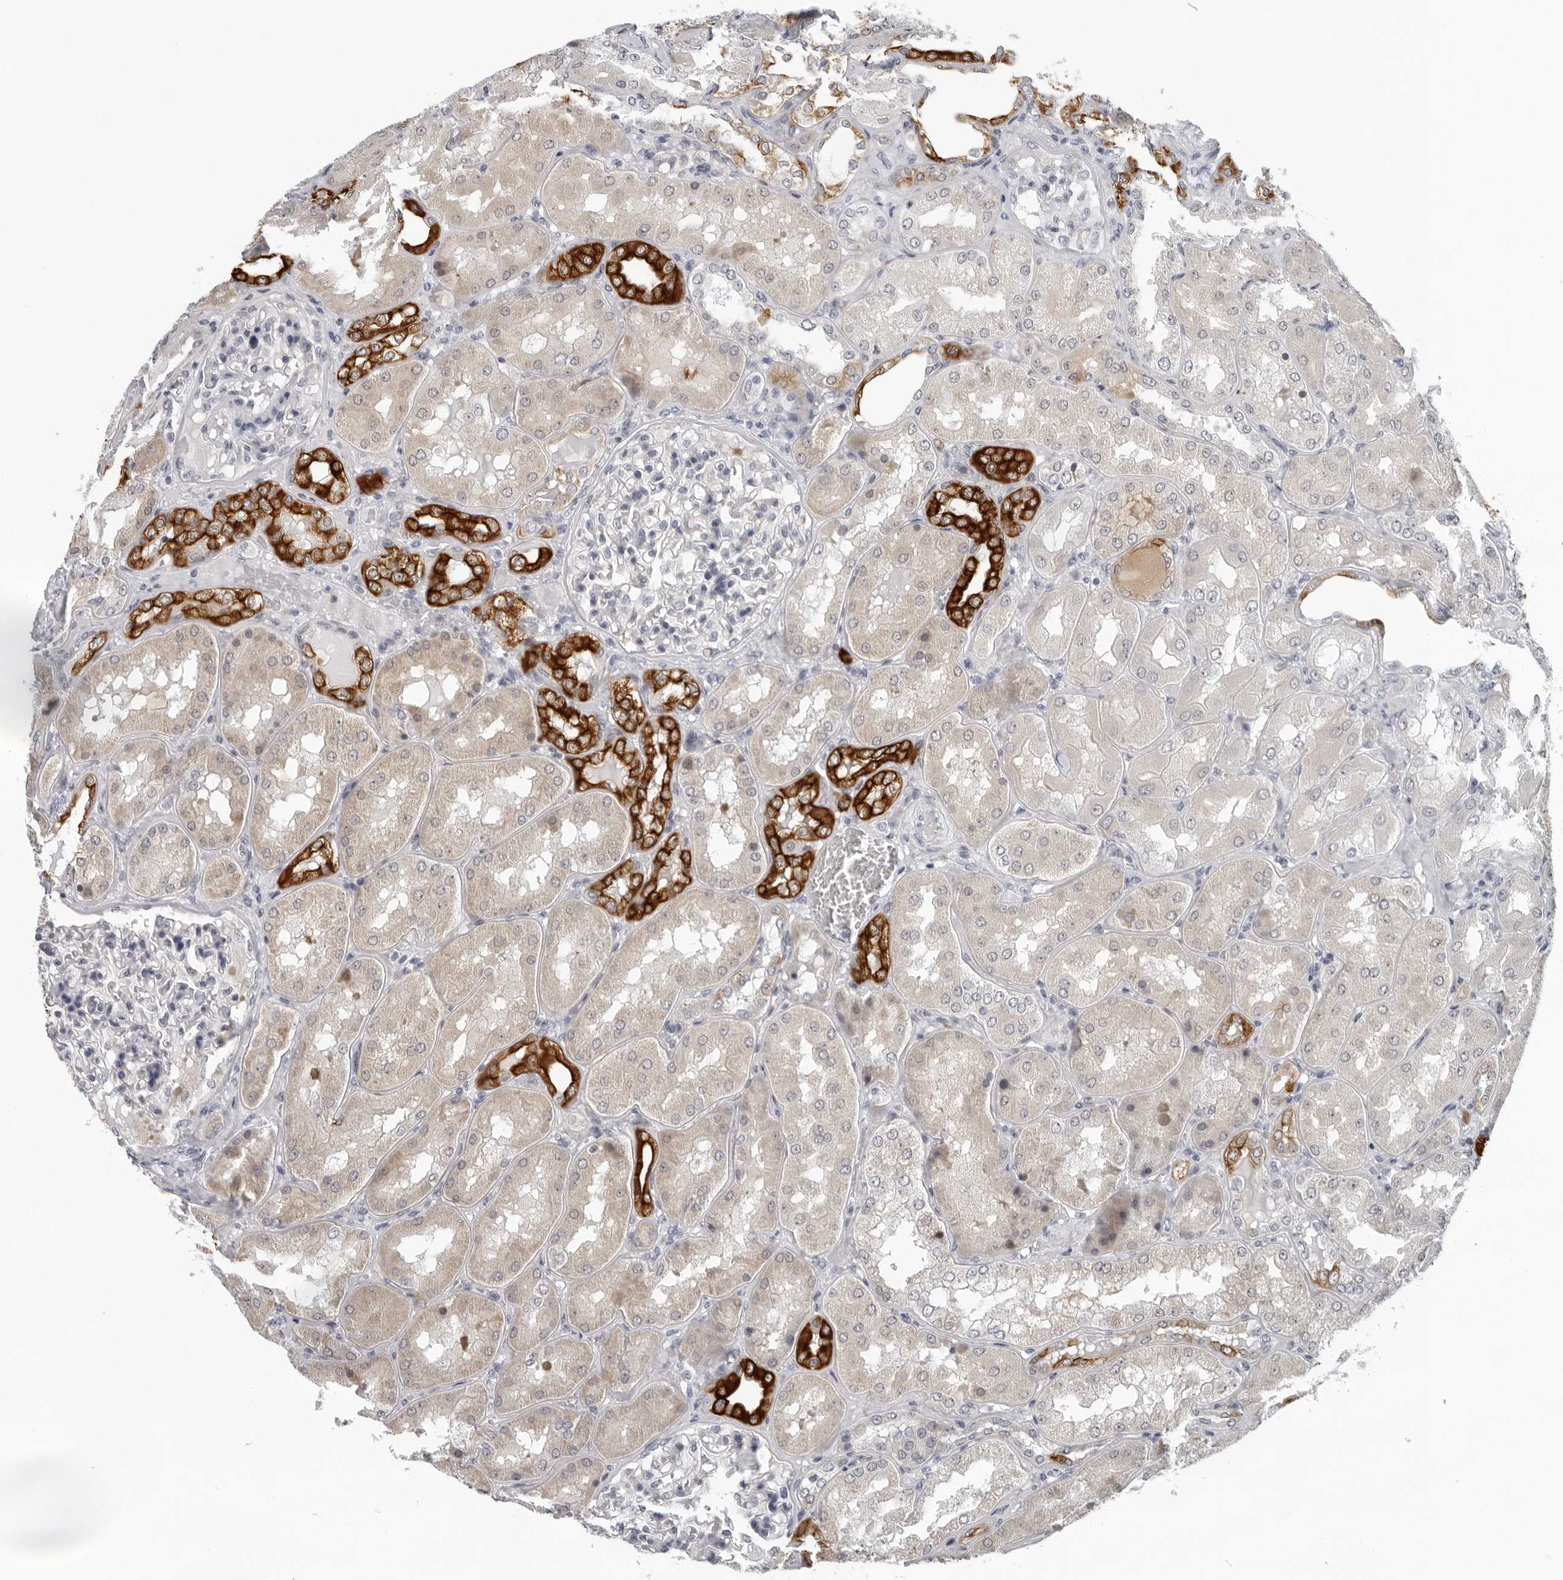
{"staining": {"intensity": "negative", "quantity": "none", "location": "none"}, "tissue": "kidney", "cell_type": "Cells in glomeruli", "image_type": "normal", "snomed": [{"axis": "morphology", "description": "Normal tissue, NOS"}, {"axis": "topography", "description": "Kidney"}], "caption": "DAB (3,3'-diaminobenzidine) immunohistochemical staining of benign kidney exhibits no significant expression in cells in glomeruli. (Immunohistochemistry (ihc), brightfield microscopy, high magnification).", "gene": "CCDC28B", "patient": {"sex": "female", "age": 56}}